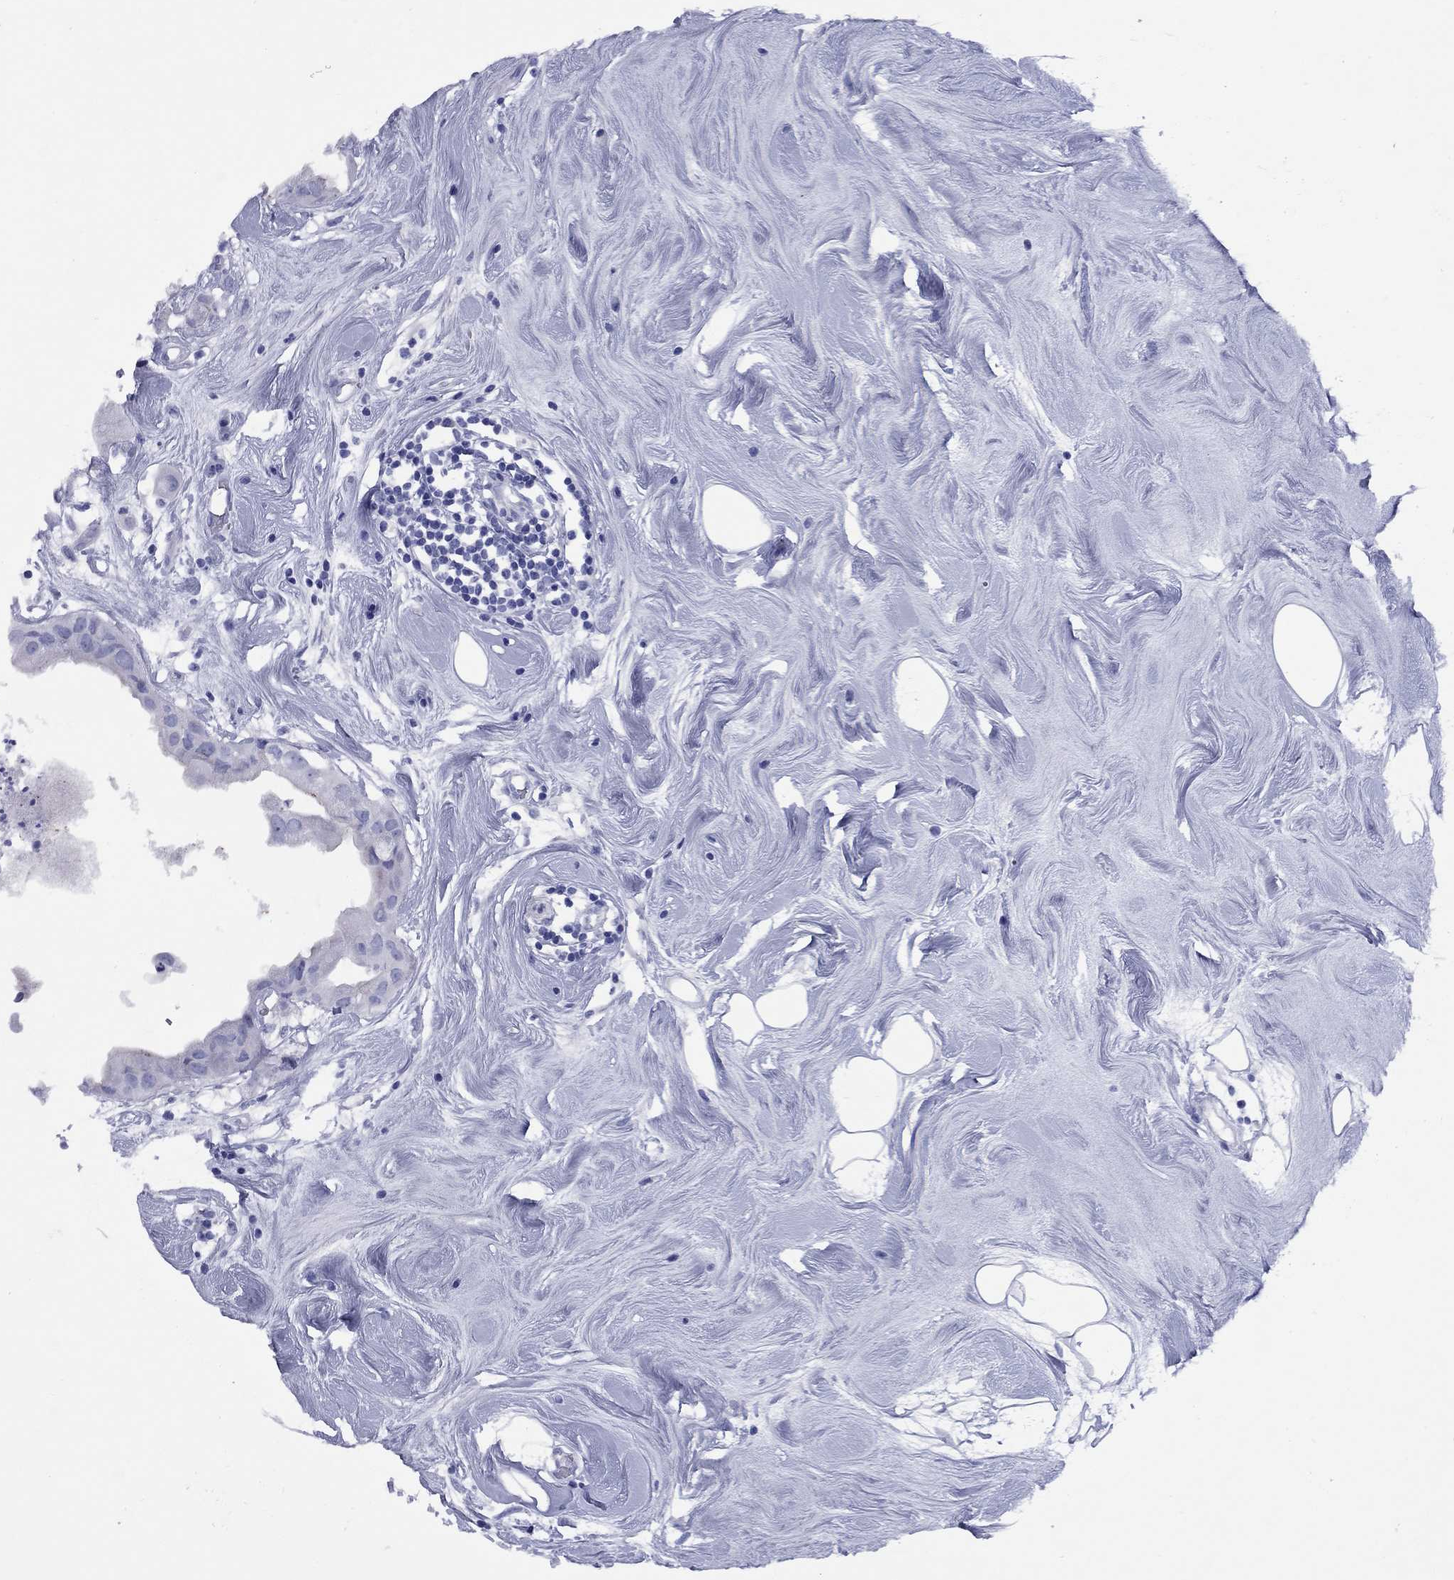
{"staining": {"intensity": "negative", "quantity": "none", "location": "none"}, "tissue": "breast cancer", "cell_type": "Tumor cells", "image_type": "cancer", "snomed": [{"axis": "morphology", "description": "Normal tissue, NOS"}, {"axis": "morphology", "description": "Duct carcinoma"}, {"axis": "topography", "description": "Breast"}], "caption": "Protein analysis of breast cancer shows no significant positivity in tumor cells.", "gene": "CCNA1", "patient": {"sex": "female", "age": 40}}